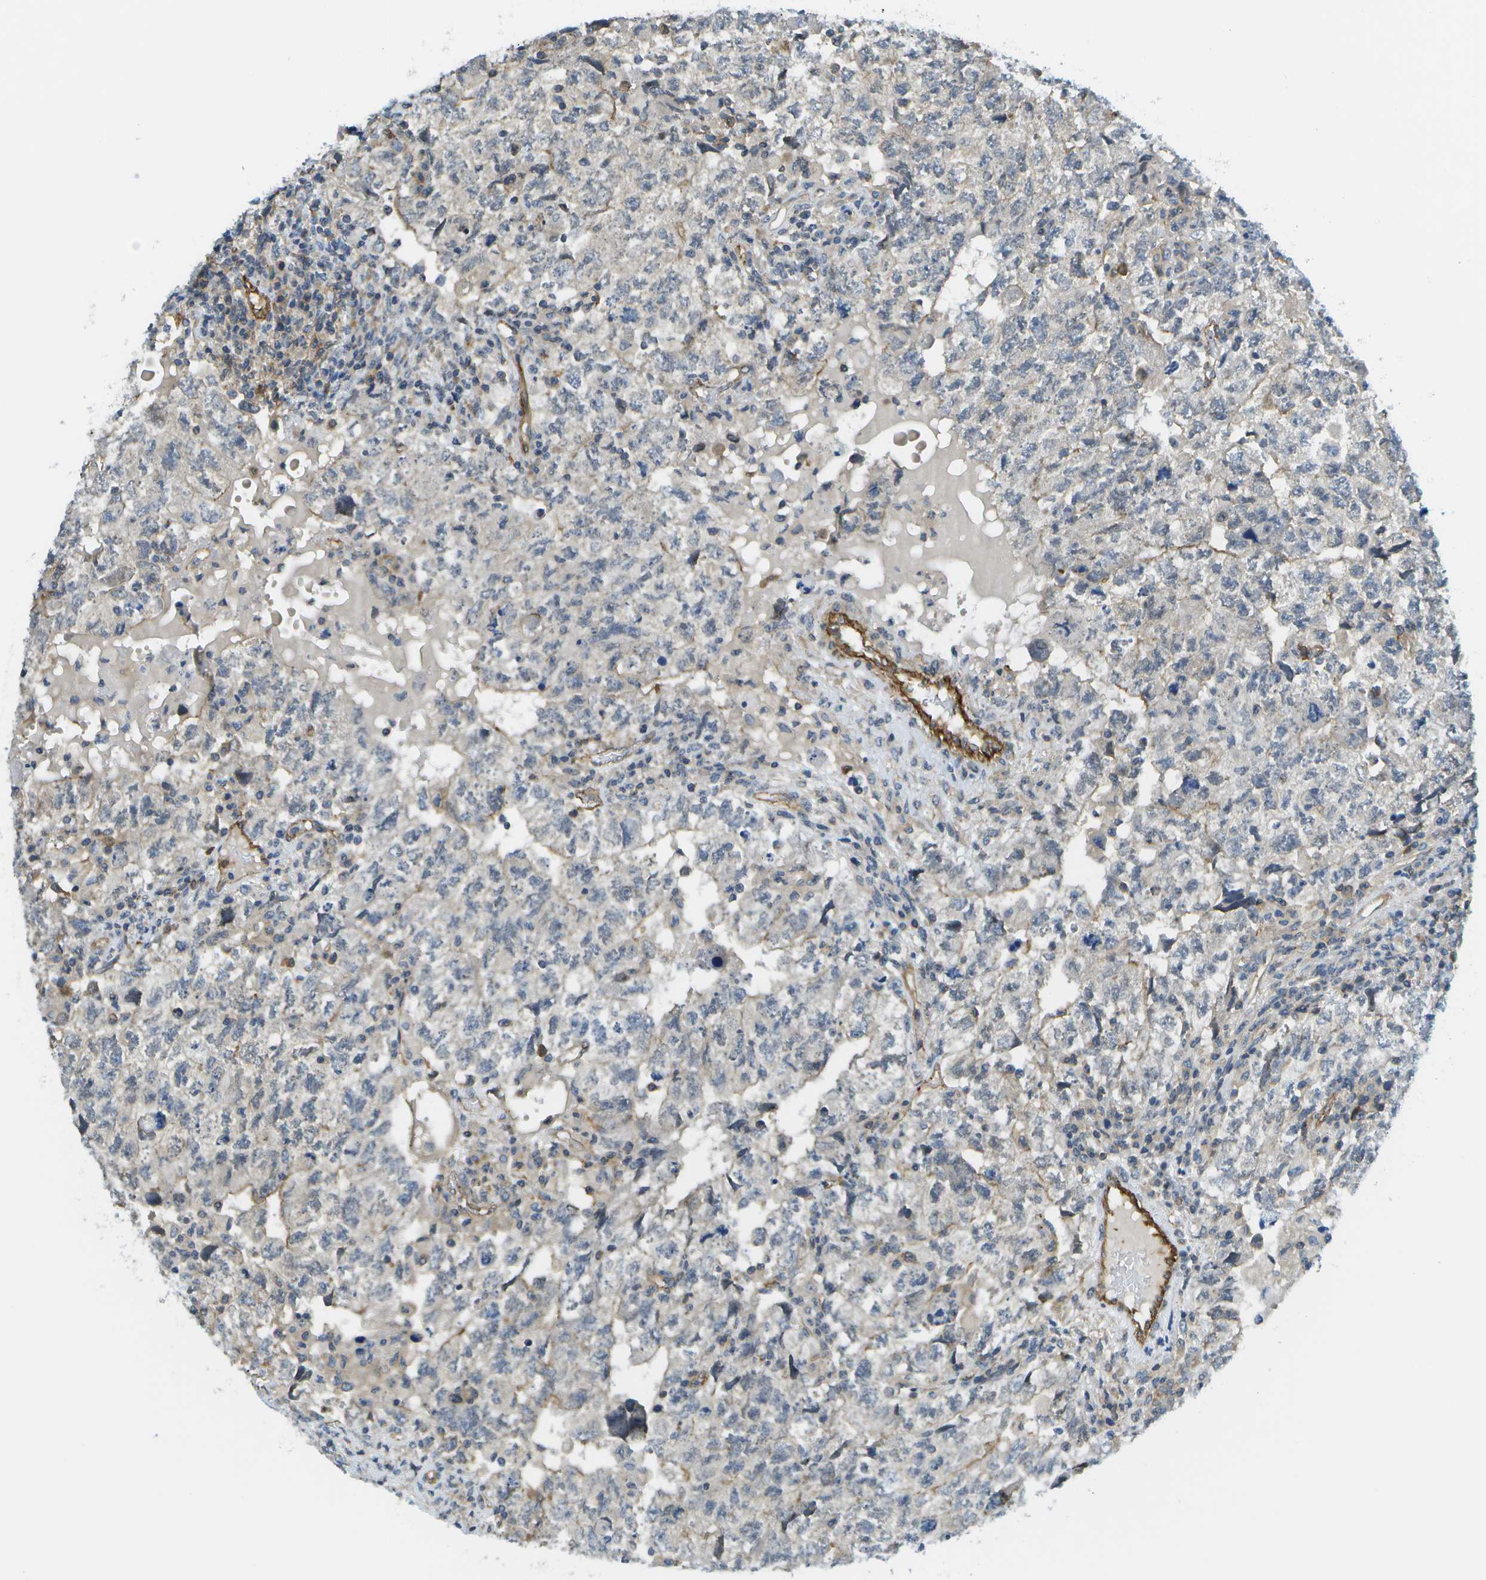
{"staining": {"intensity": "negative", "quantity": "none", "location": "none"}, "tissue": "testis cancer", "cell_type": "Tumor cells", "image_type": "cancer", "snomed": [{"axis": "morphology", "description": "Seminoma, NOS"}, {"axis": "topography", "description": "Testis"}], "caption": "An immunohistochemistry (IHC) photomicrograph of testis cancer is shown. There is no staining in tumor cells of testis cancer.", "gene": "KIAA0040", "patient": {"sex": "male", "age": 22}}